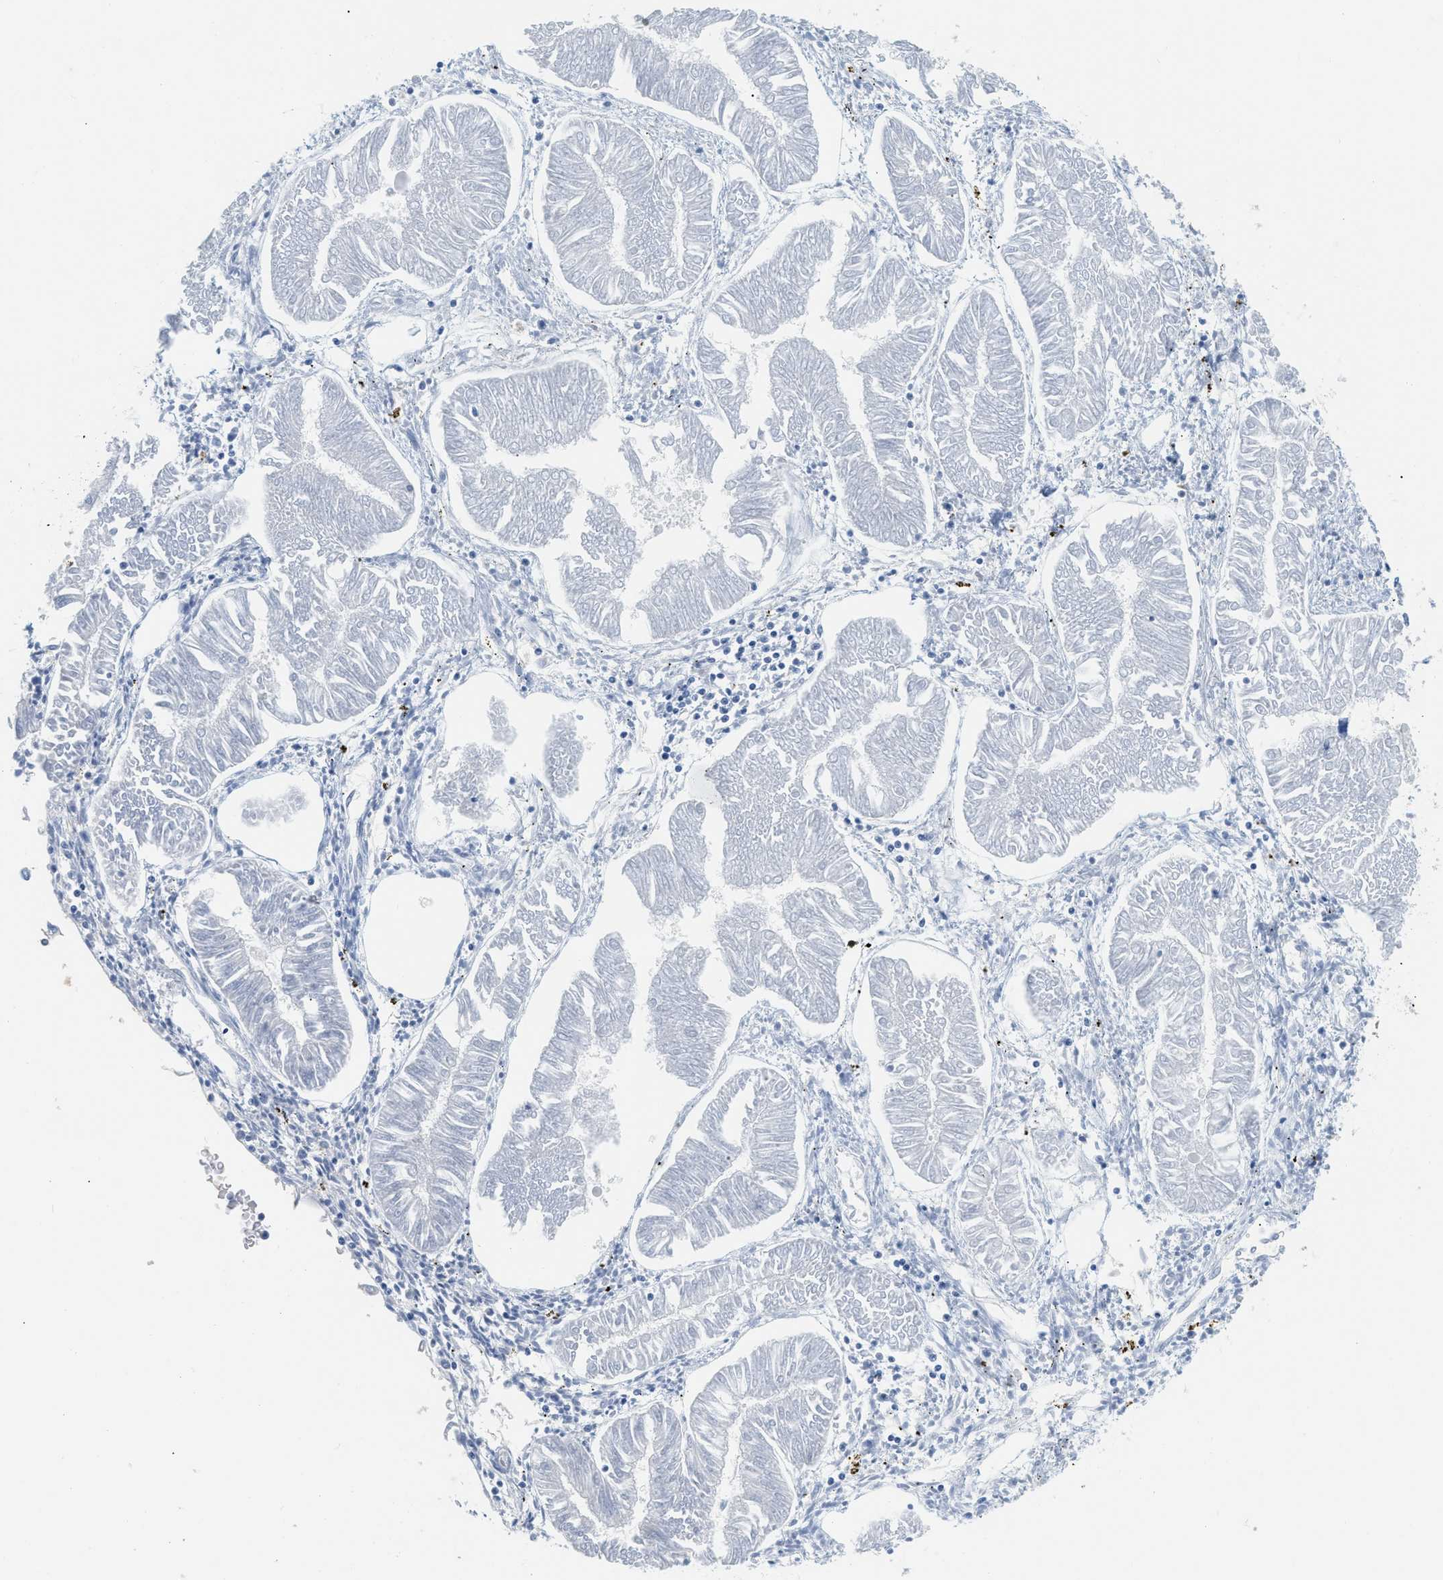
{"staining": {"intensity": "negative", "quantity": "none", "location": "none"}, "tissue": "endometrial cancer", "cell_type": "Tumor cells", "image_type": "cancer", "snomed": [{"axis": "morphology", "description": "Adenocarcinoma, NOS"}, {"axis": "topography", "description": "Endometrium"}], "caption": "Image shows no significant protein staining in tumor cells of adenocarcinoma (endometrial).", "gene": "PAPPA", "patient": {"sex": "female", "age": 53}}